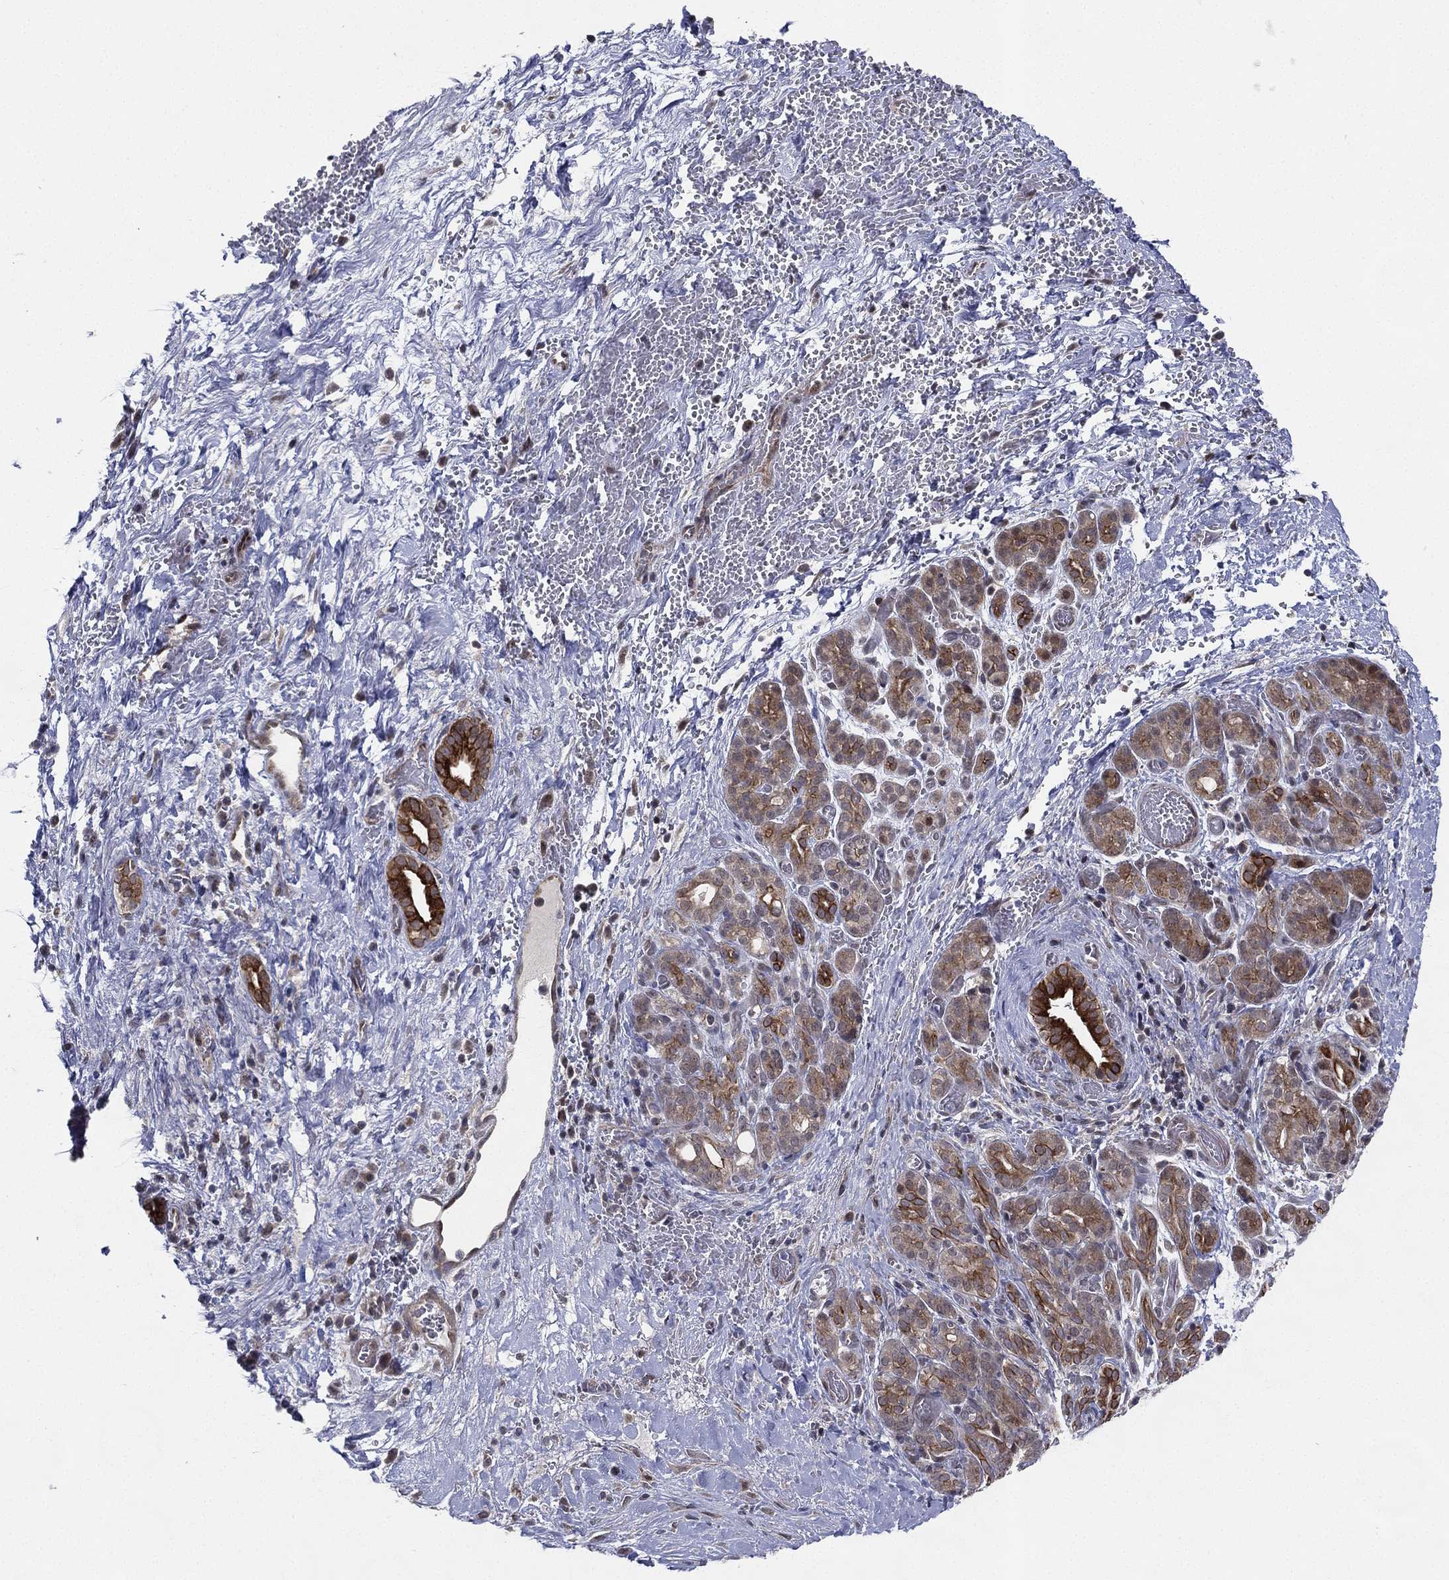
{"staining": {"intensity": "moderate", "quantity": ">75%", "location": "cytoplasmic/membranous"}, "tissue": "pancreatic cancer", "cell_type": "Tumor cells", "image_type": "cancer", "snomed": [{"axis": "morphology", "description": "Adenocarcinoma, NOS"}, {"axis": "topography", "description": "Pancreas"}], "caption": "Immunohistochemical staining of human adenocarcinoma (pancreatic) demonstrates medium levels of moderate cytoplasmic/membranous expression in about >75% of tumor cells. (Brightfield microscopy of DAB IHC at high magnification).", "gene": "KAT14", "patient": {"sex": "male", "age": 44}}